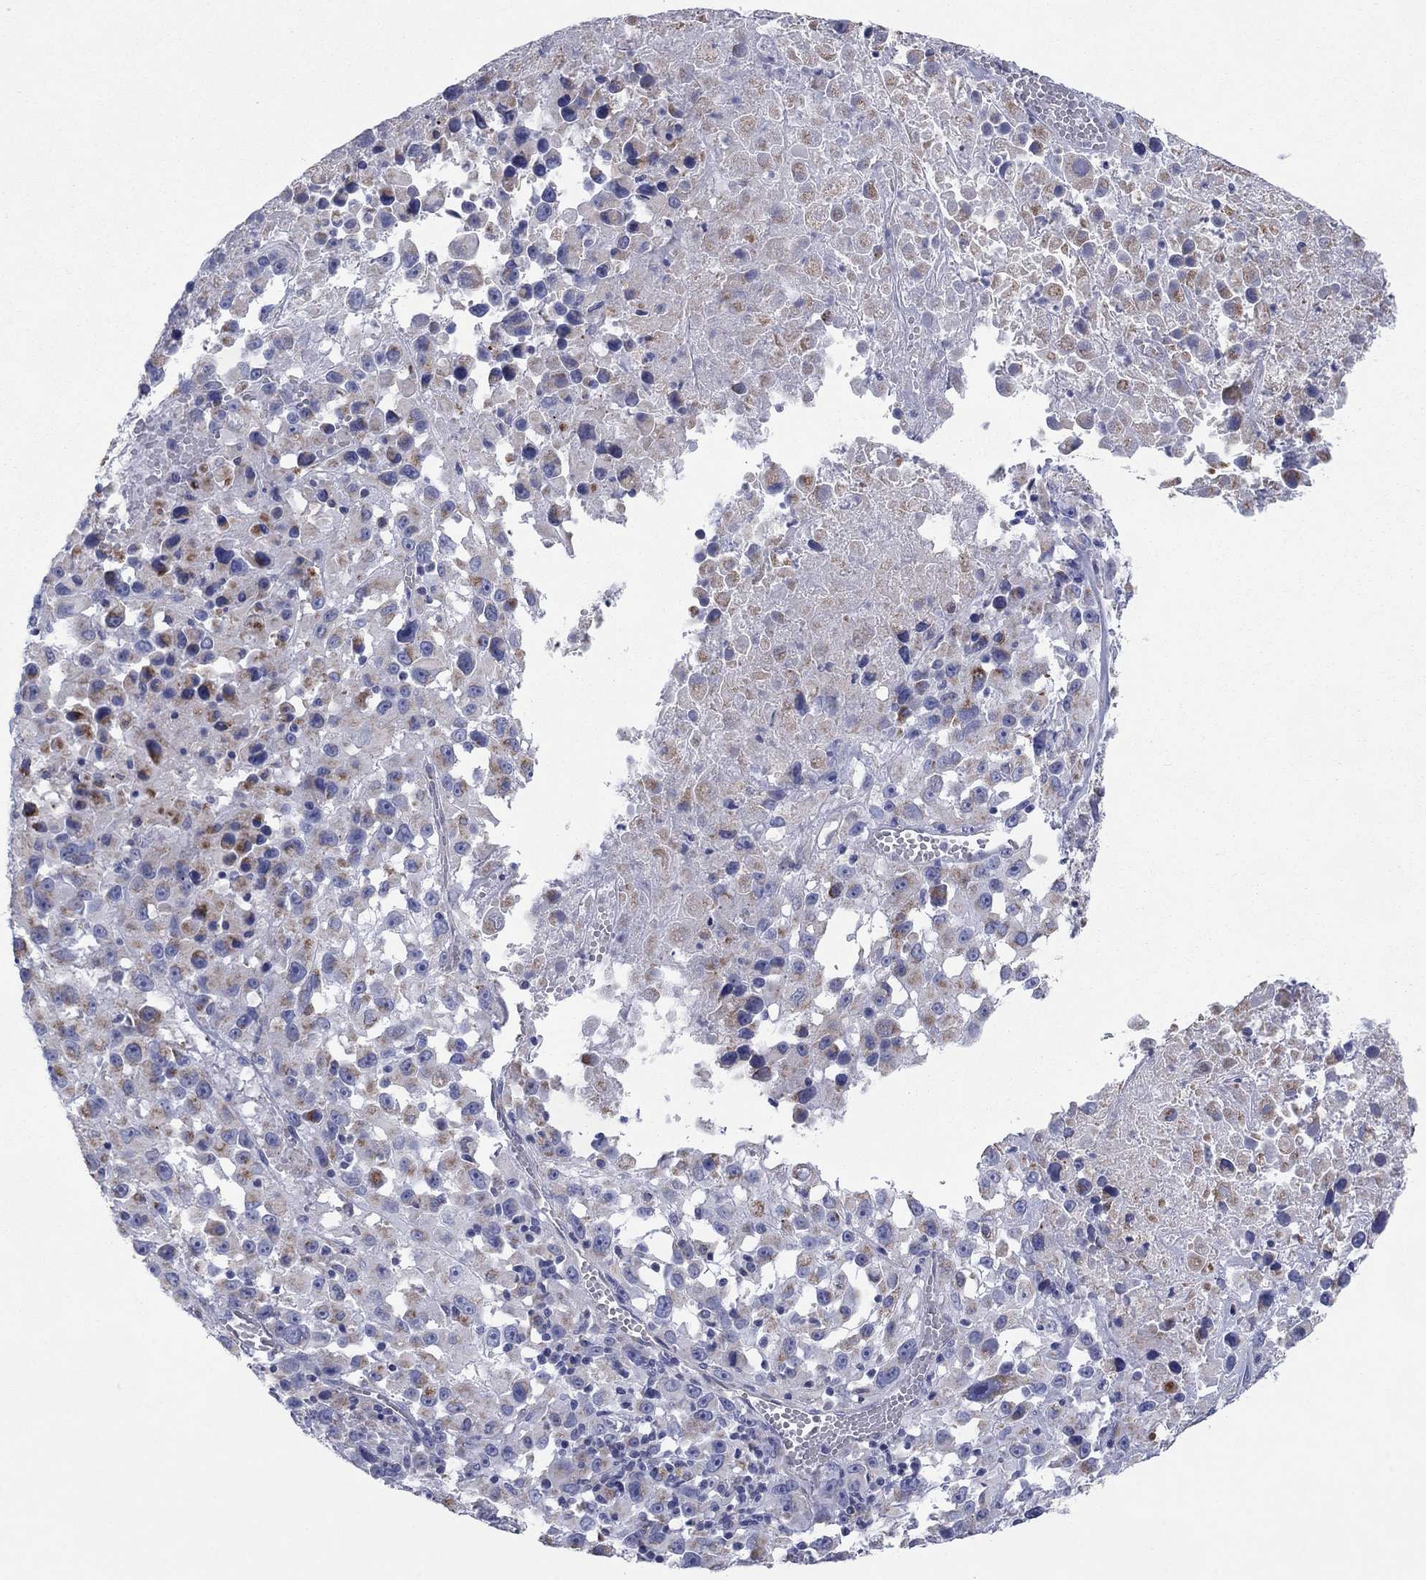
{"staining": {"intensity": "moderate", "quantity": "<25%", "location": "cytoplasmic/membranous"}, "tissue": "melanoma", "cell_type": "Tumor cells", "image_type": "cancer", "snomed": [{"axis": "morphology", "description": "Malignant melanoma, Metastatic site"}, {"axis": "topography", "description": "Lymph node"}], "caption": "Melanoma stained for a protein (brown) demonstrates moderate cytoplasmic/membranous positive expression in approximately <25% of tumor cells.", "gene": "MGST3", "patient": {"sex": "male", "age": 50}}